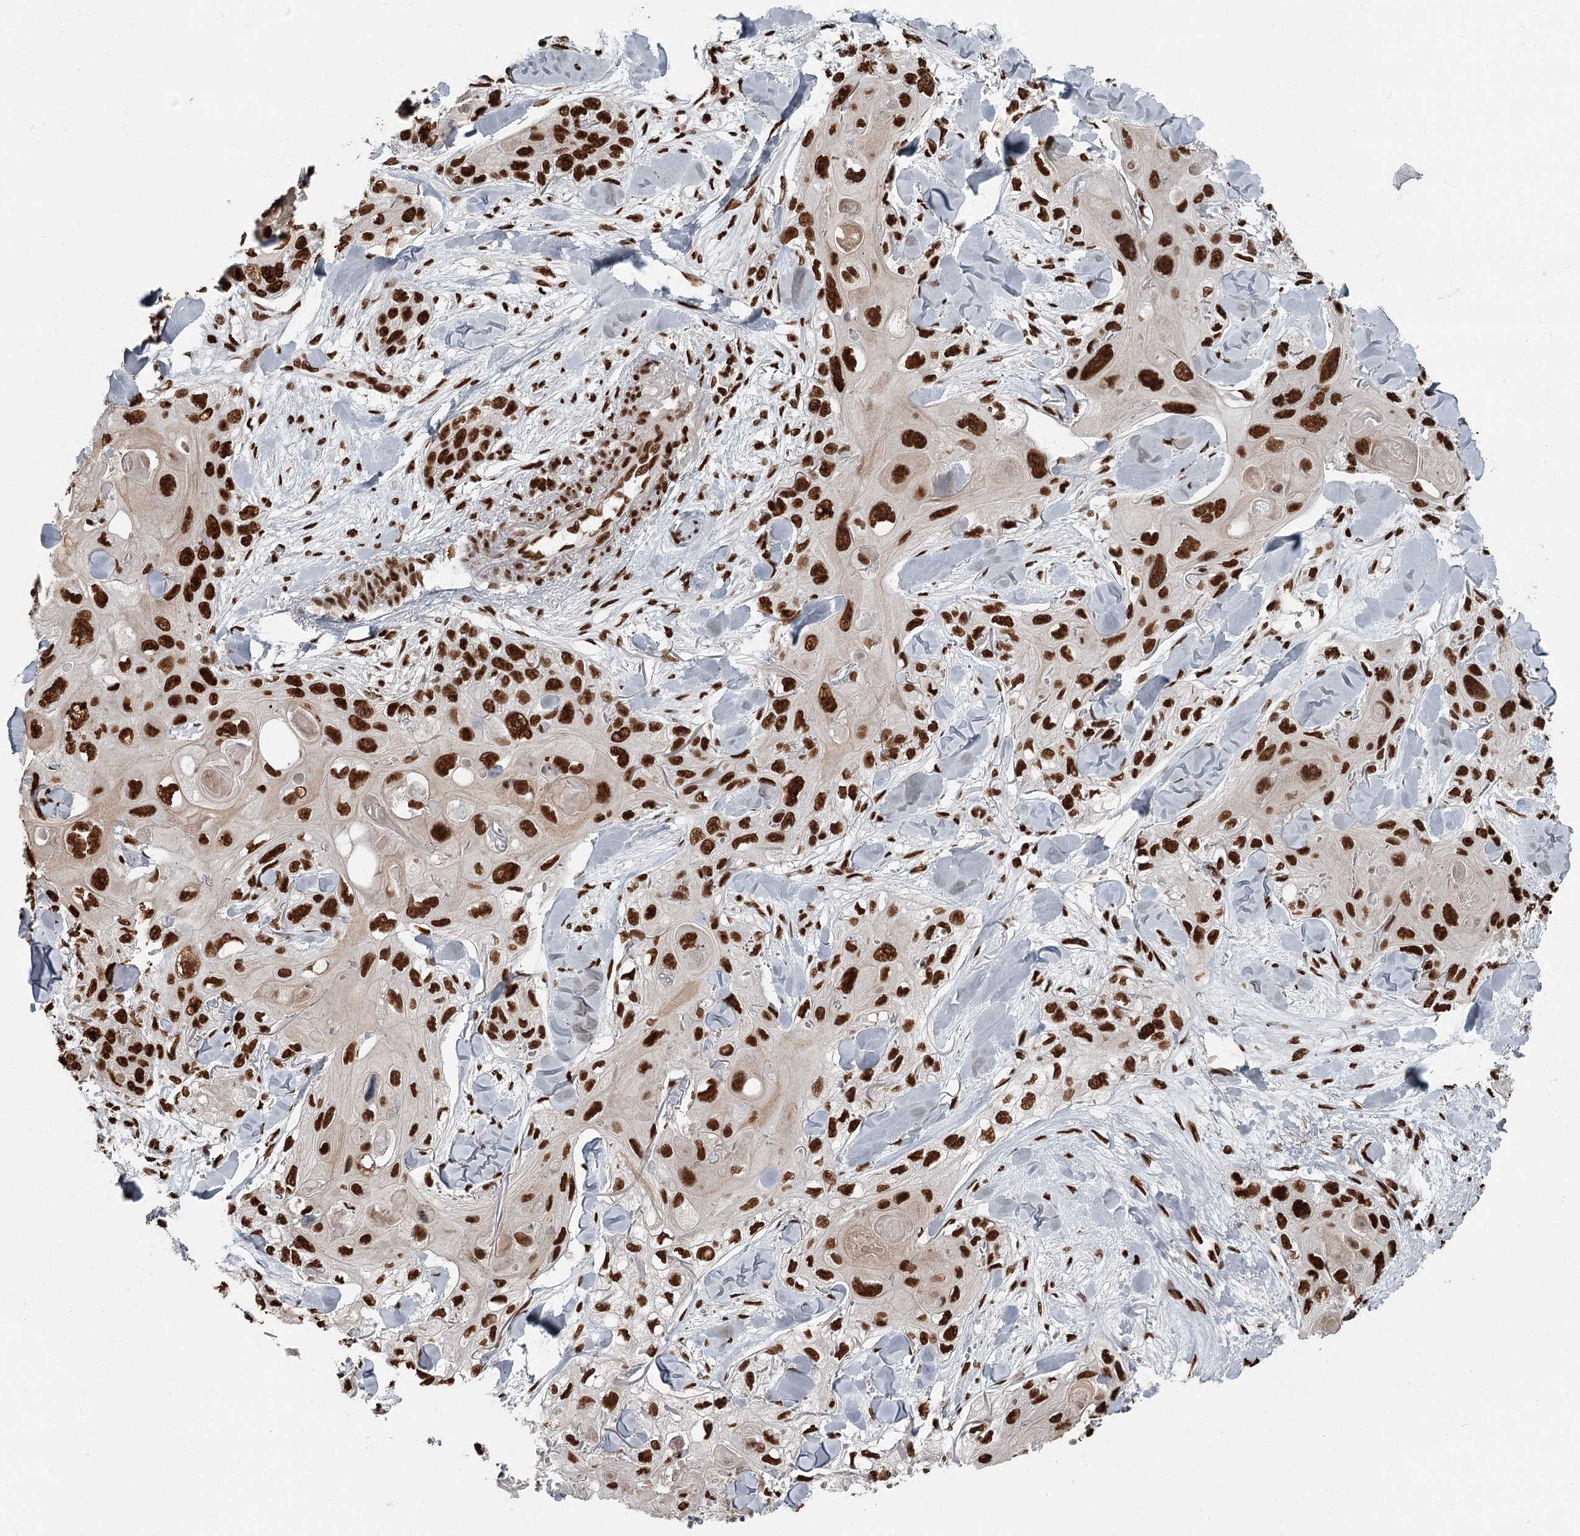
{"staining": {"intensity": "strong", "quantity": ">75%", "location": "nuclear"}, "tissue": "skin cancer", "cell_type": "Tumor cells", "image_type": "cancer", "snomed": [{"axis": "morphology", "description": "Normal tissue, NOS"}, {"axis": "morphology", "description": "Squamous cell carcinoma, NOS"}, {"axis": "topography", "description": "Skin"}], "caption": "Skin squamous cell carcinoma was stained to show a protein in brown. There is high levels of strong nuclear staining in about >75% of tumor cells.", "gene": "RBBP7", "patient": {"sex": "male", "age": 72}}